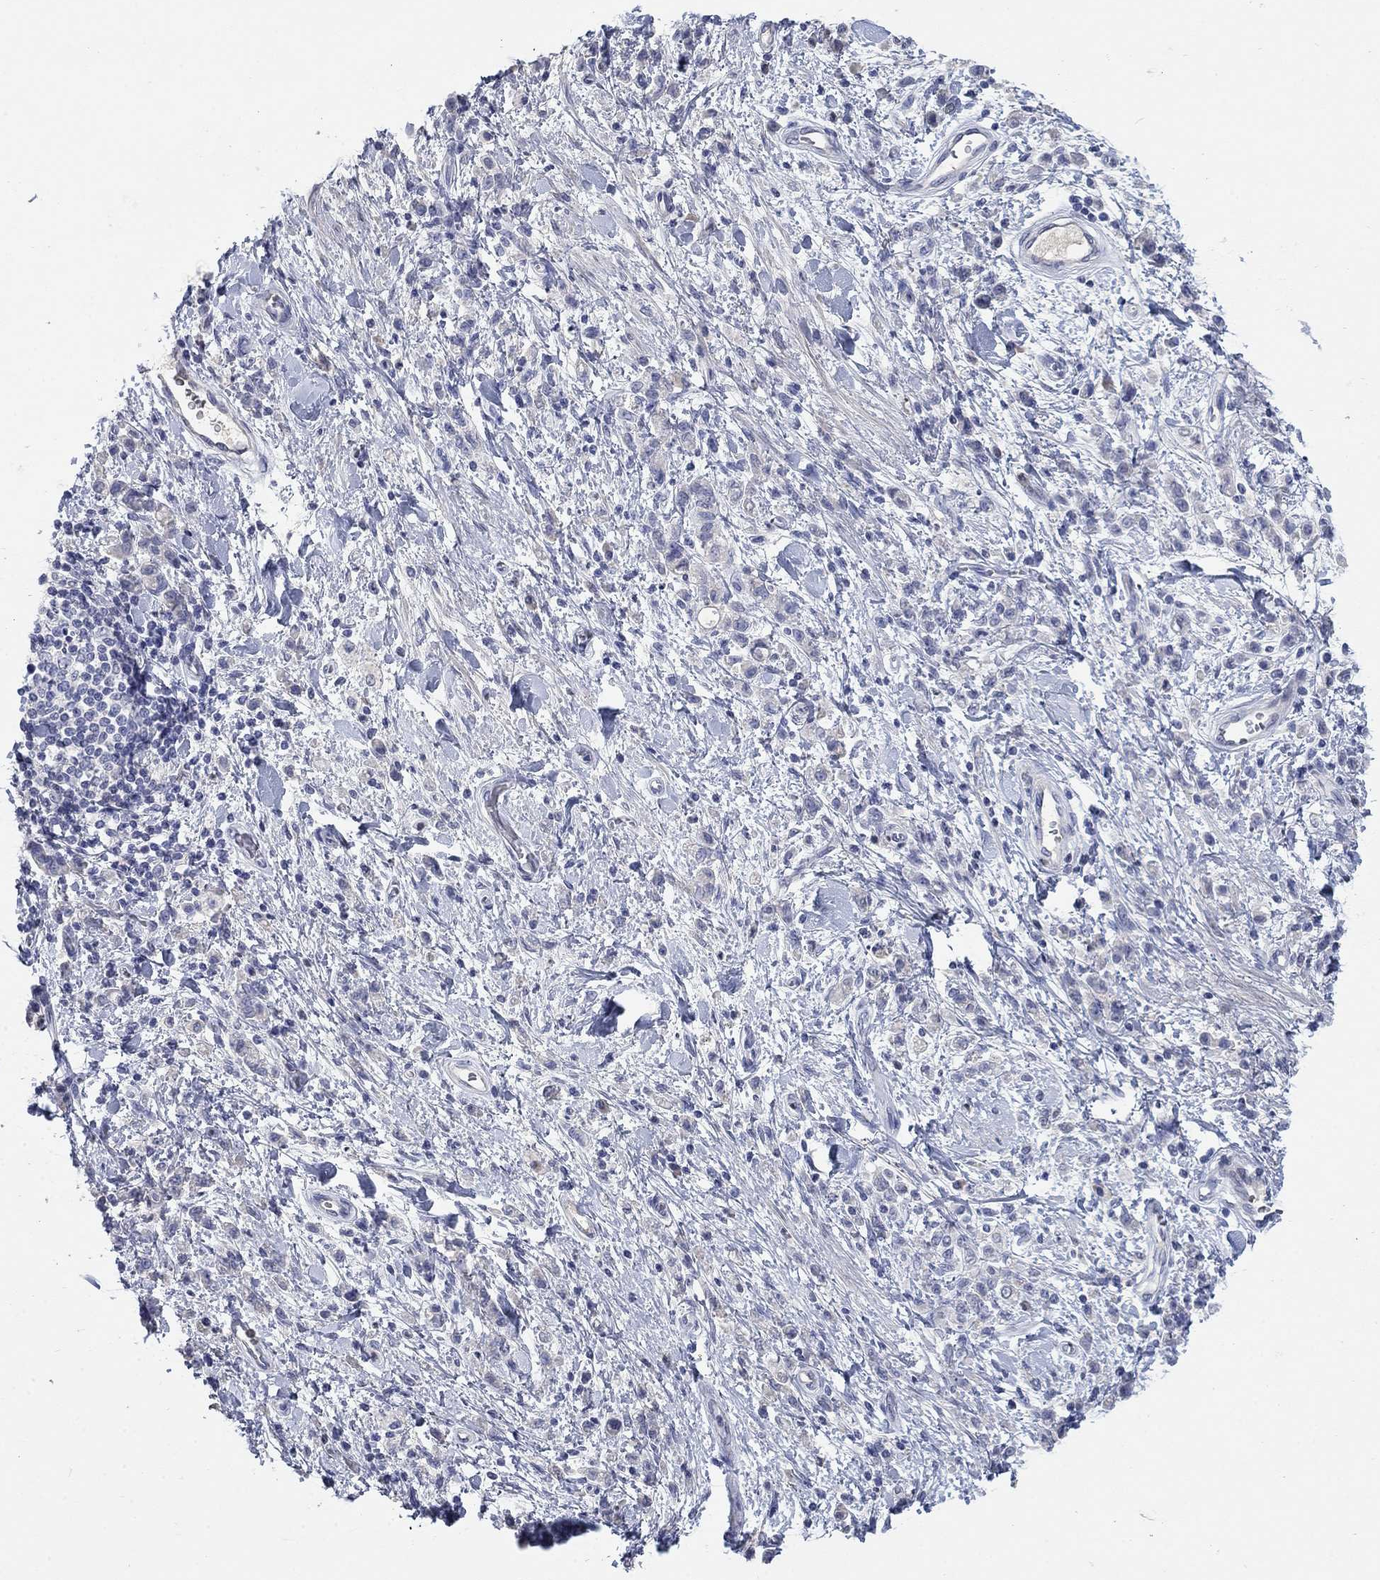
{"staining": {"intensity": "negative", "quantity": "none", "location": "none"}, "tissue": "stomach cancer", "cell_type": "Tumor cells", "image_type": "cancer", "snomed": [{"axis": "morphology", "description": "Adenocarcinoma, NOS"}, {"axis": "topography", "description": "Stomach"}], "caption": "IHC histopathology image of human adenocarcinoma (stomach) stained for a protein (brown), which reveals no expression in tumor cells. The staining is performed using DAB (3,3'-diaminobenzidine) brown chromogen with nuclei counter-stained in using hematoxylin.", "gene": "TMEM249", "patient": {"sex": "male", "age": 77}}